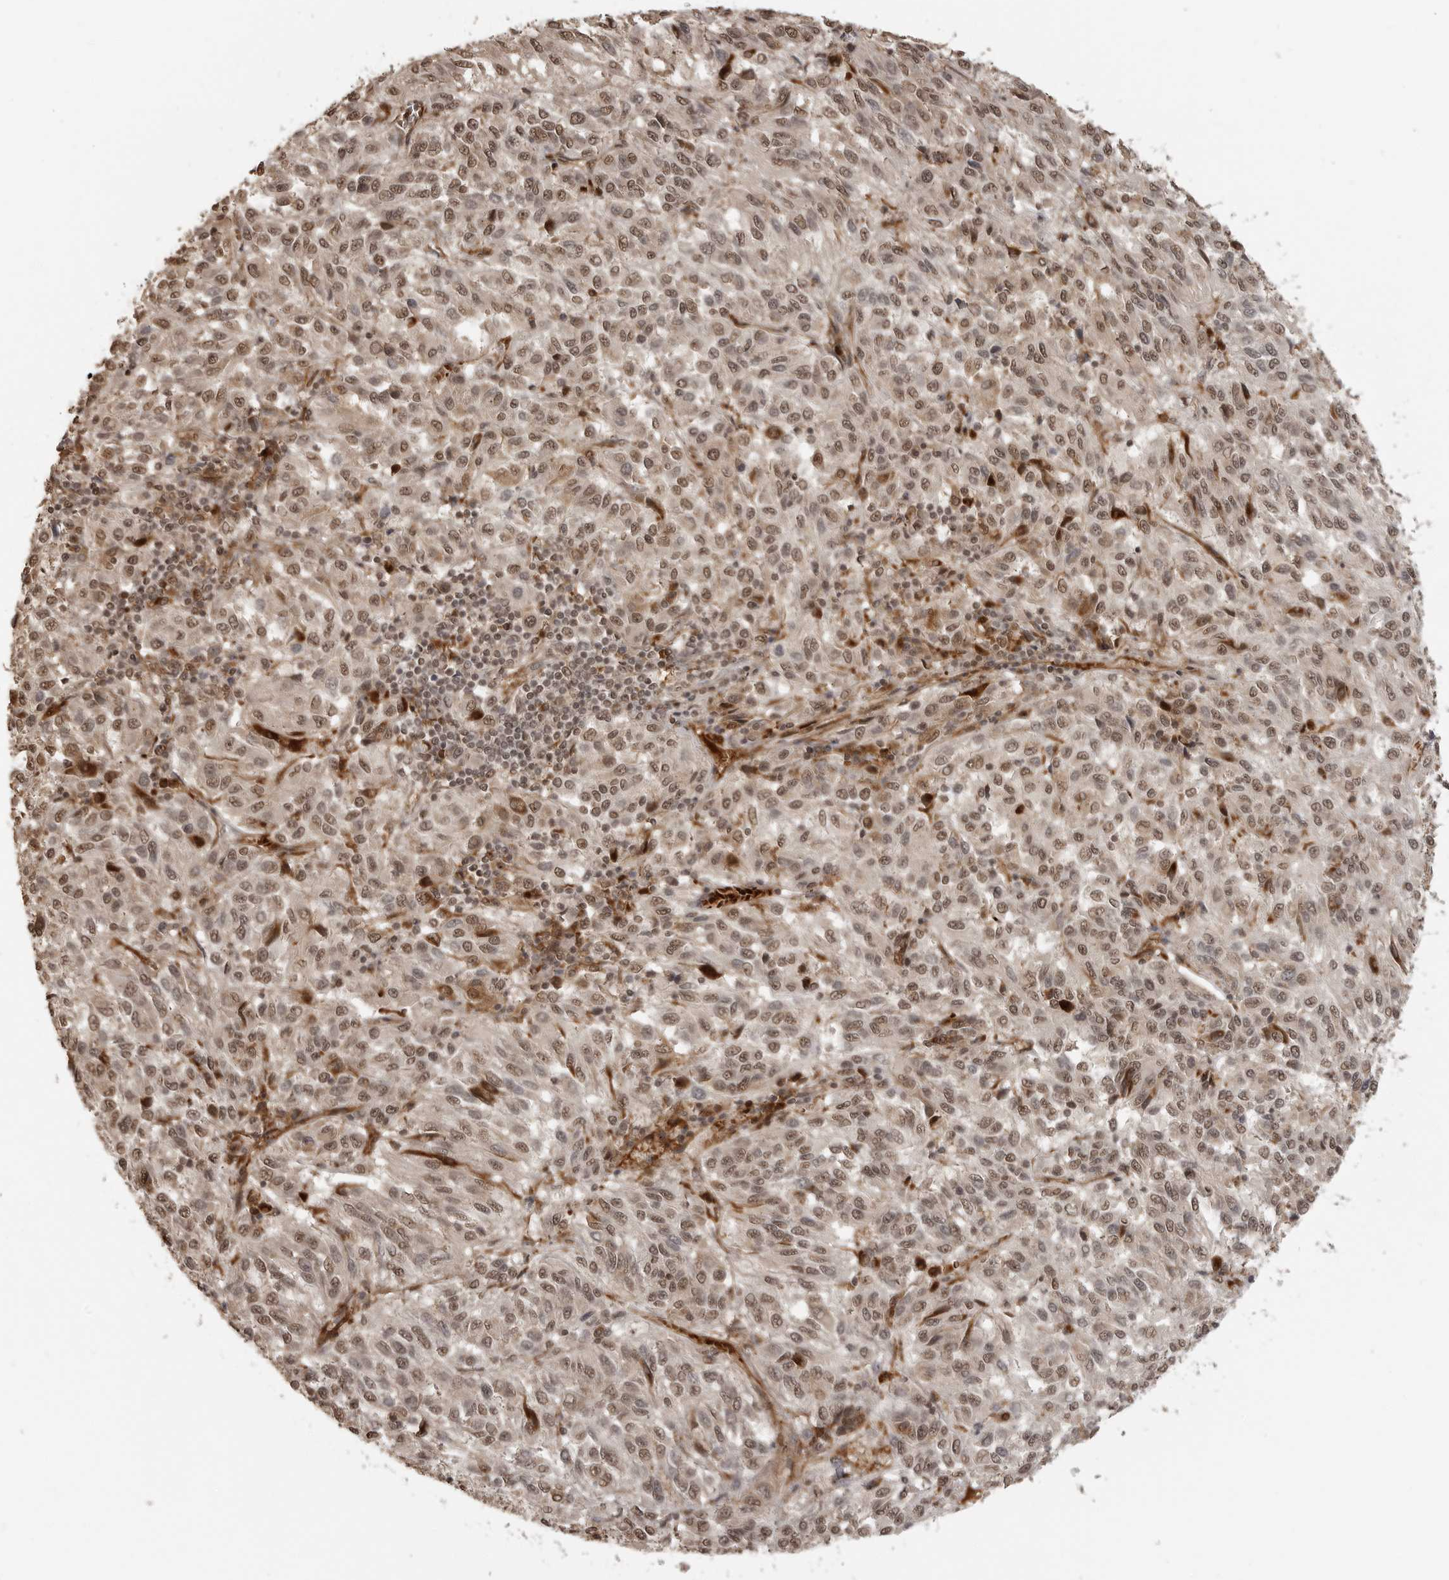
{"staining": {"intensity": "moderate", "quantity": ">75%", "location": "nuclear"}, "tissue": "melanoma", "cell_type": "Tumor cells", "image_type": "cancer", "snomed": [{"axis": "morphology", "description": "Malignant melanoma, Metastatic site"}, {"axis": "topography", "description": "Lung"}], "caption": "The photomicrograph exhibits staining of malignant melanoma (metastatic site), revealing moderate nuclear protein staining (brown color) within tumor cells.", "gene": "CLOCK", "patient": {"sex": "male", "age": 64}}